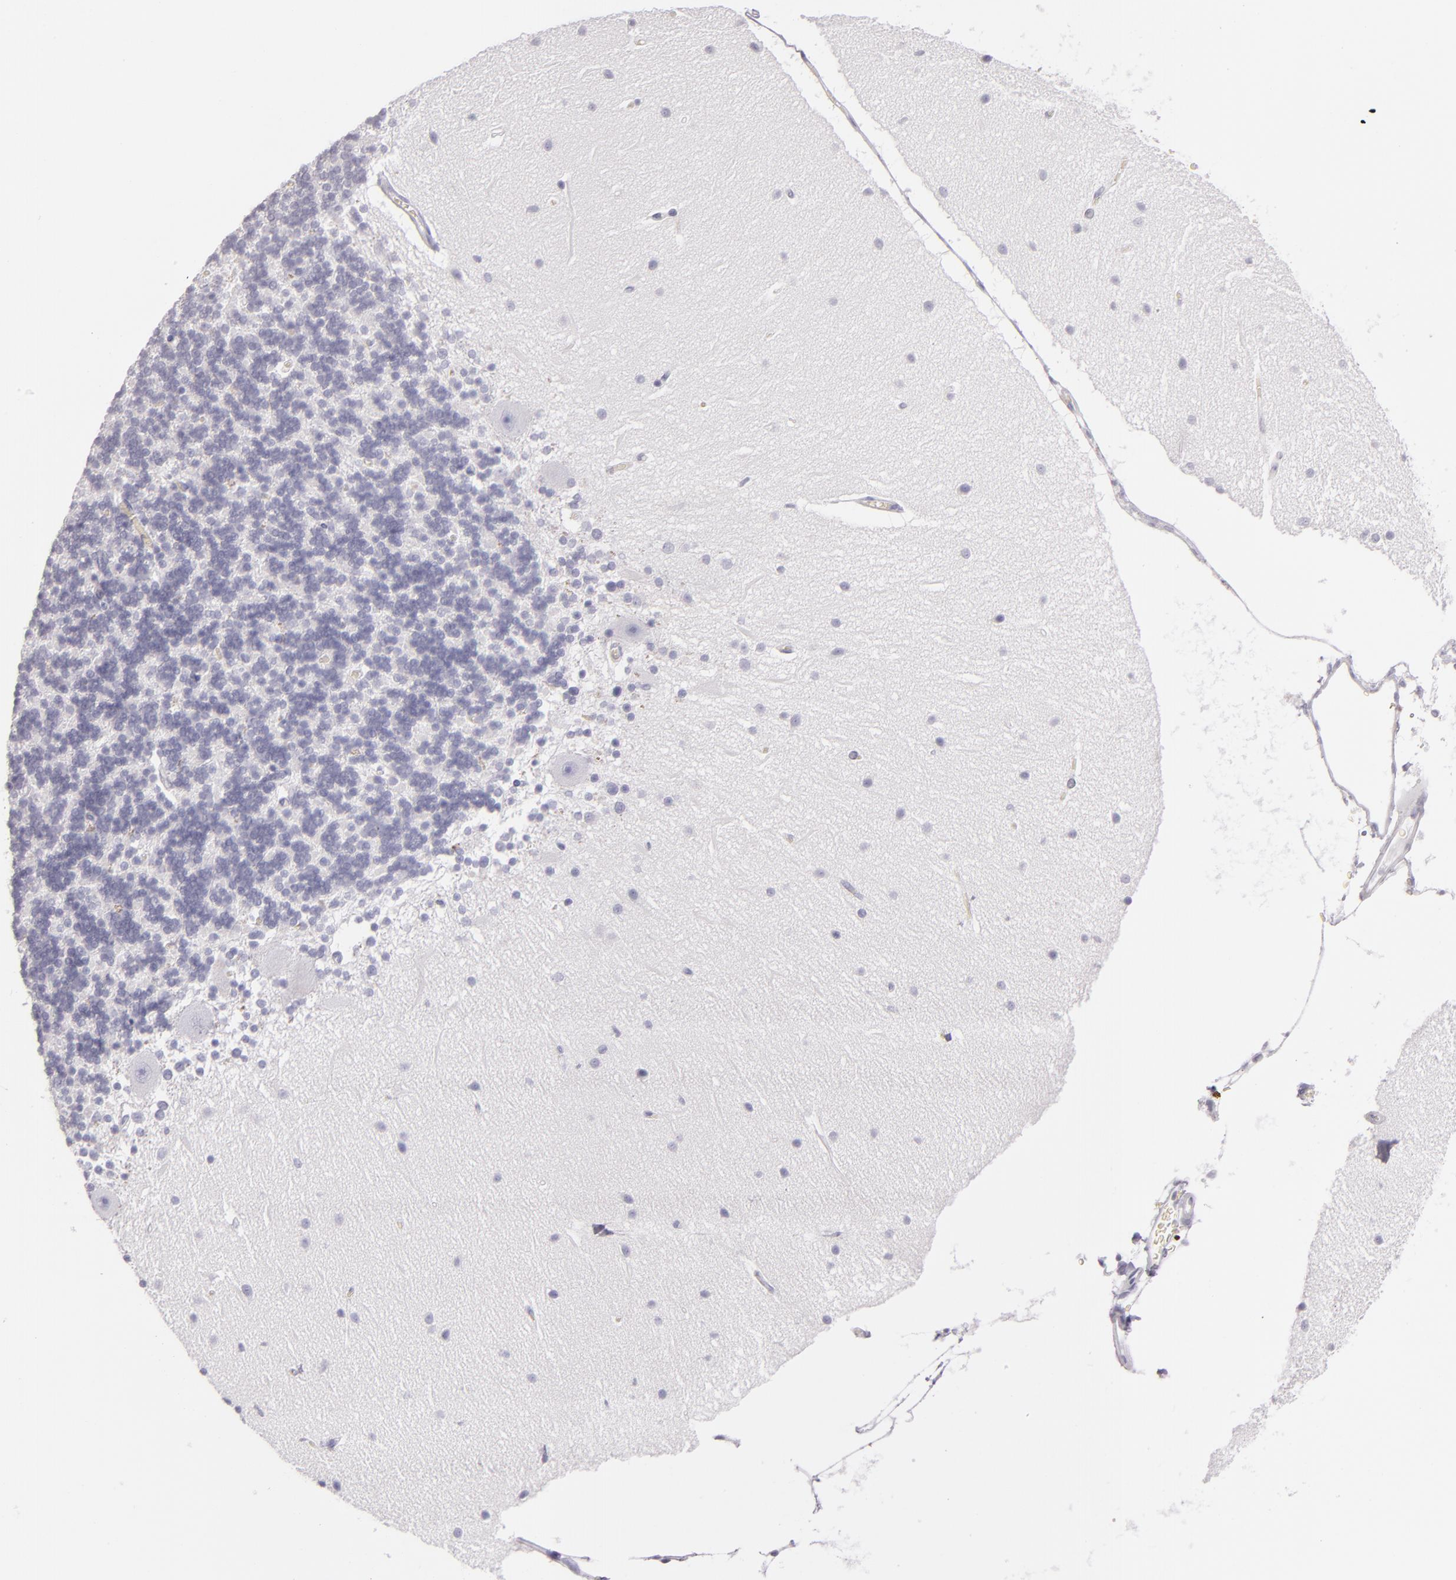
{"staining": {"intensity": "negative", "quantity": "none", "location": "none"}, "tissue": "cerebellum", "cell_type": "Cells in granular layer", "image_type": "normal", "snomed": [{"axis": "morphology", "description": "Normal tissue, NOS"}, {"axis": "topography", "description": "Cerebellum"}], "caption": "Immunohistochemical staining of unremarkable cerebellum reveals no significant positivity in cells in granular layer. The staining was performed using DAB to visualize the protein expression in brown, while the nuclei were stained in blue with hematoxylin (Magnification: 20x).", "gene": "TPSD1", "patient": {"sex": "female", "age": 54}}